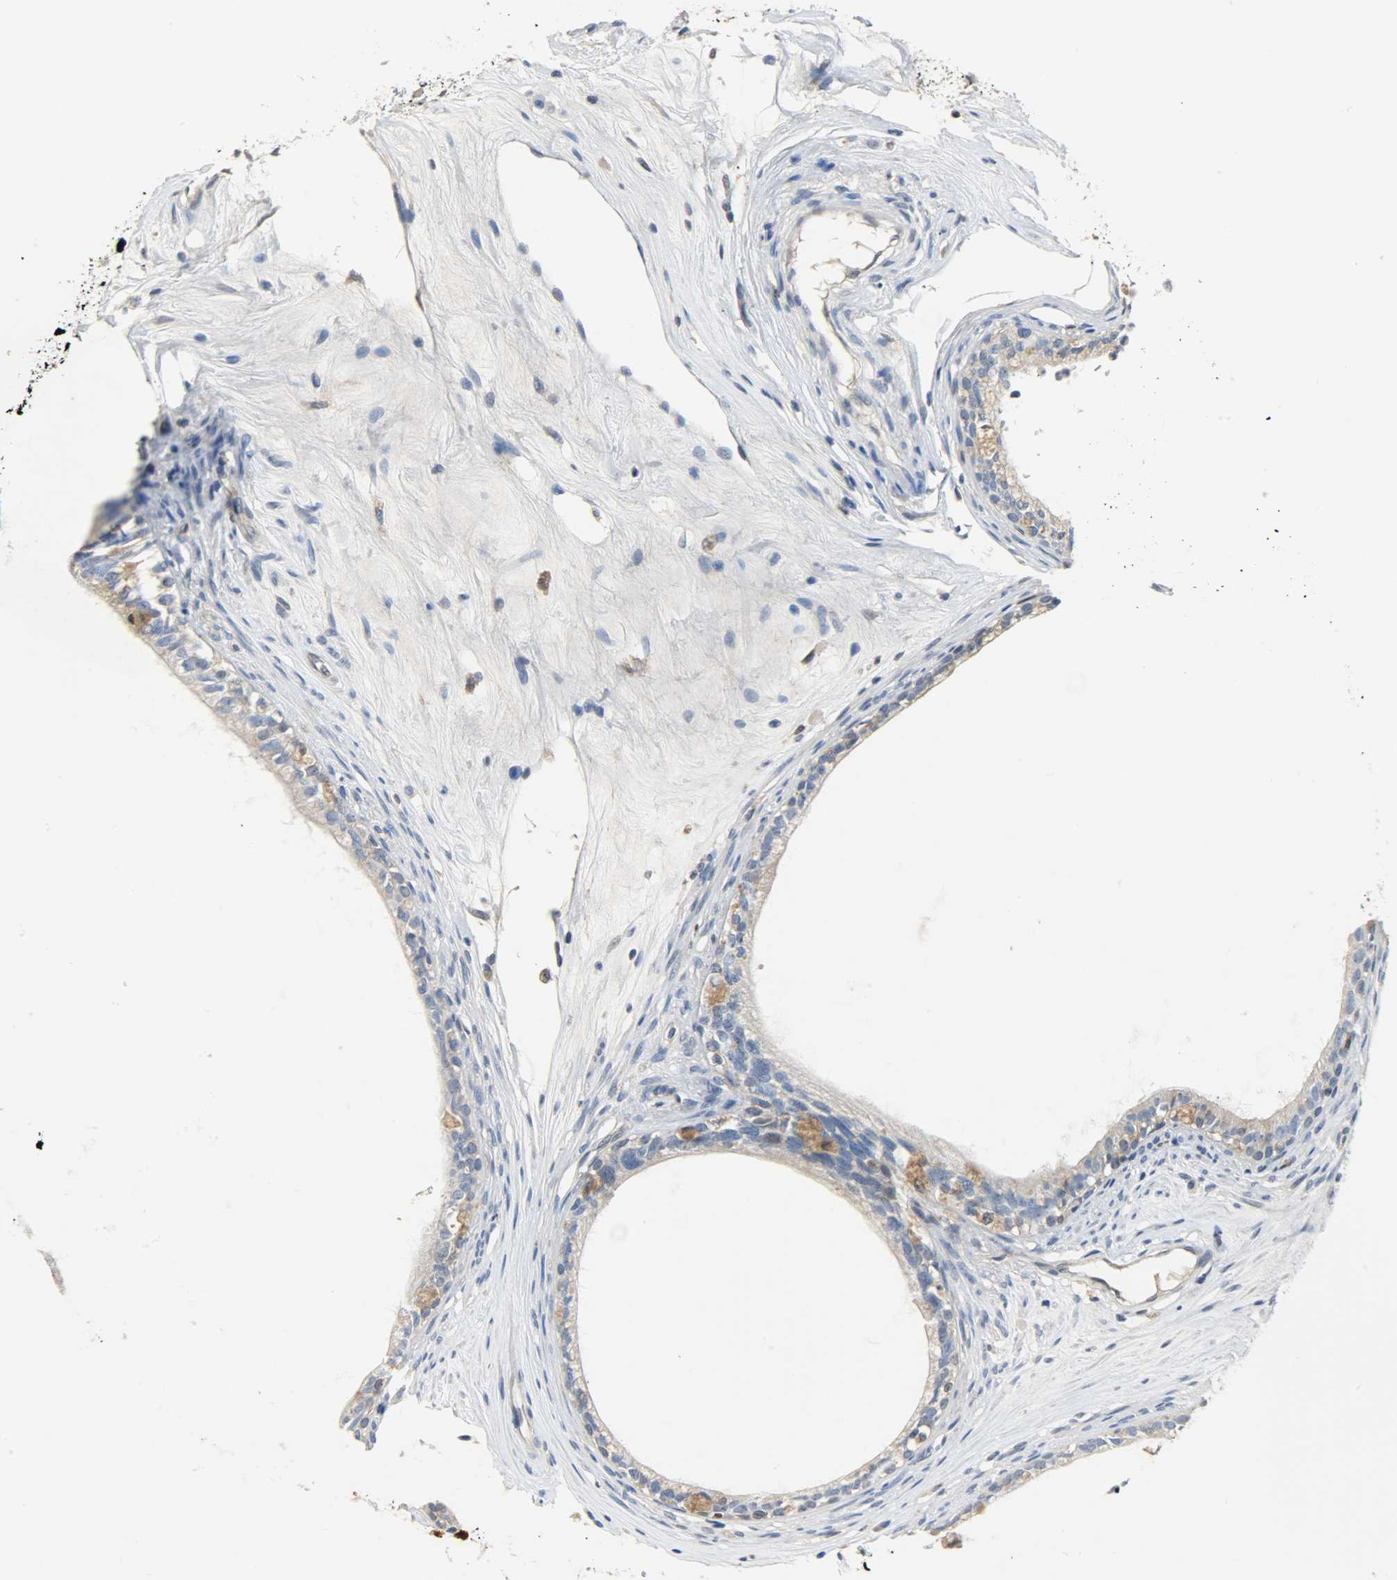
{"staining": {"intensity": "moderate", "quantity": "<25%", "location": "cytoplasmic/membranous"}, "tissue": "epididymis", "cell_type": "Glandular cells", "image_type": "normal", "snomed": [{"axis": "morphology", "description": "Normal tissue, NOS"}, {"axis": "morphology", "description": "Inflammation, NOS"}, {"axis": "topography", "description": "Epididymis"}], "caption": "Immunohistochemistry (IHC) micrograph of benign epididymis stained for a protein (brown), which exhibits low levels of moderate cytoplasmic/membranous staining in approximately <25% of glandular cells.", "gene": "EIF4EBP1", "patient": {"sex": "male", "age": 84}}